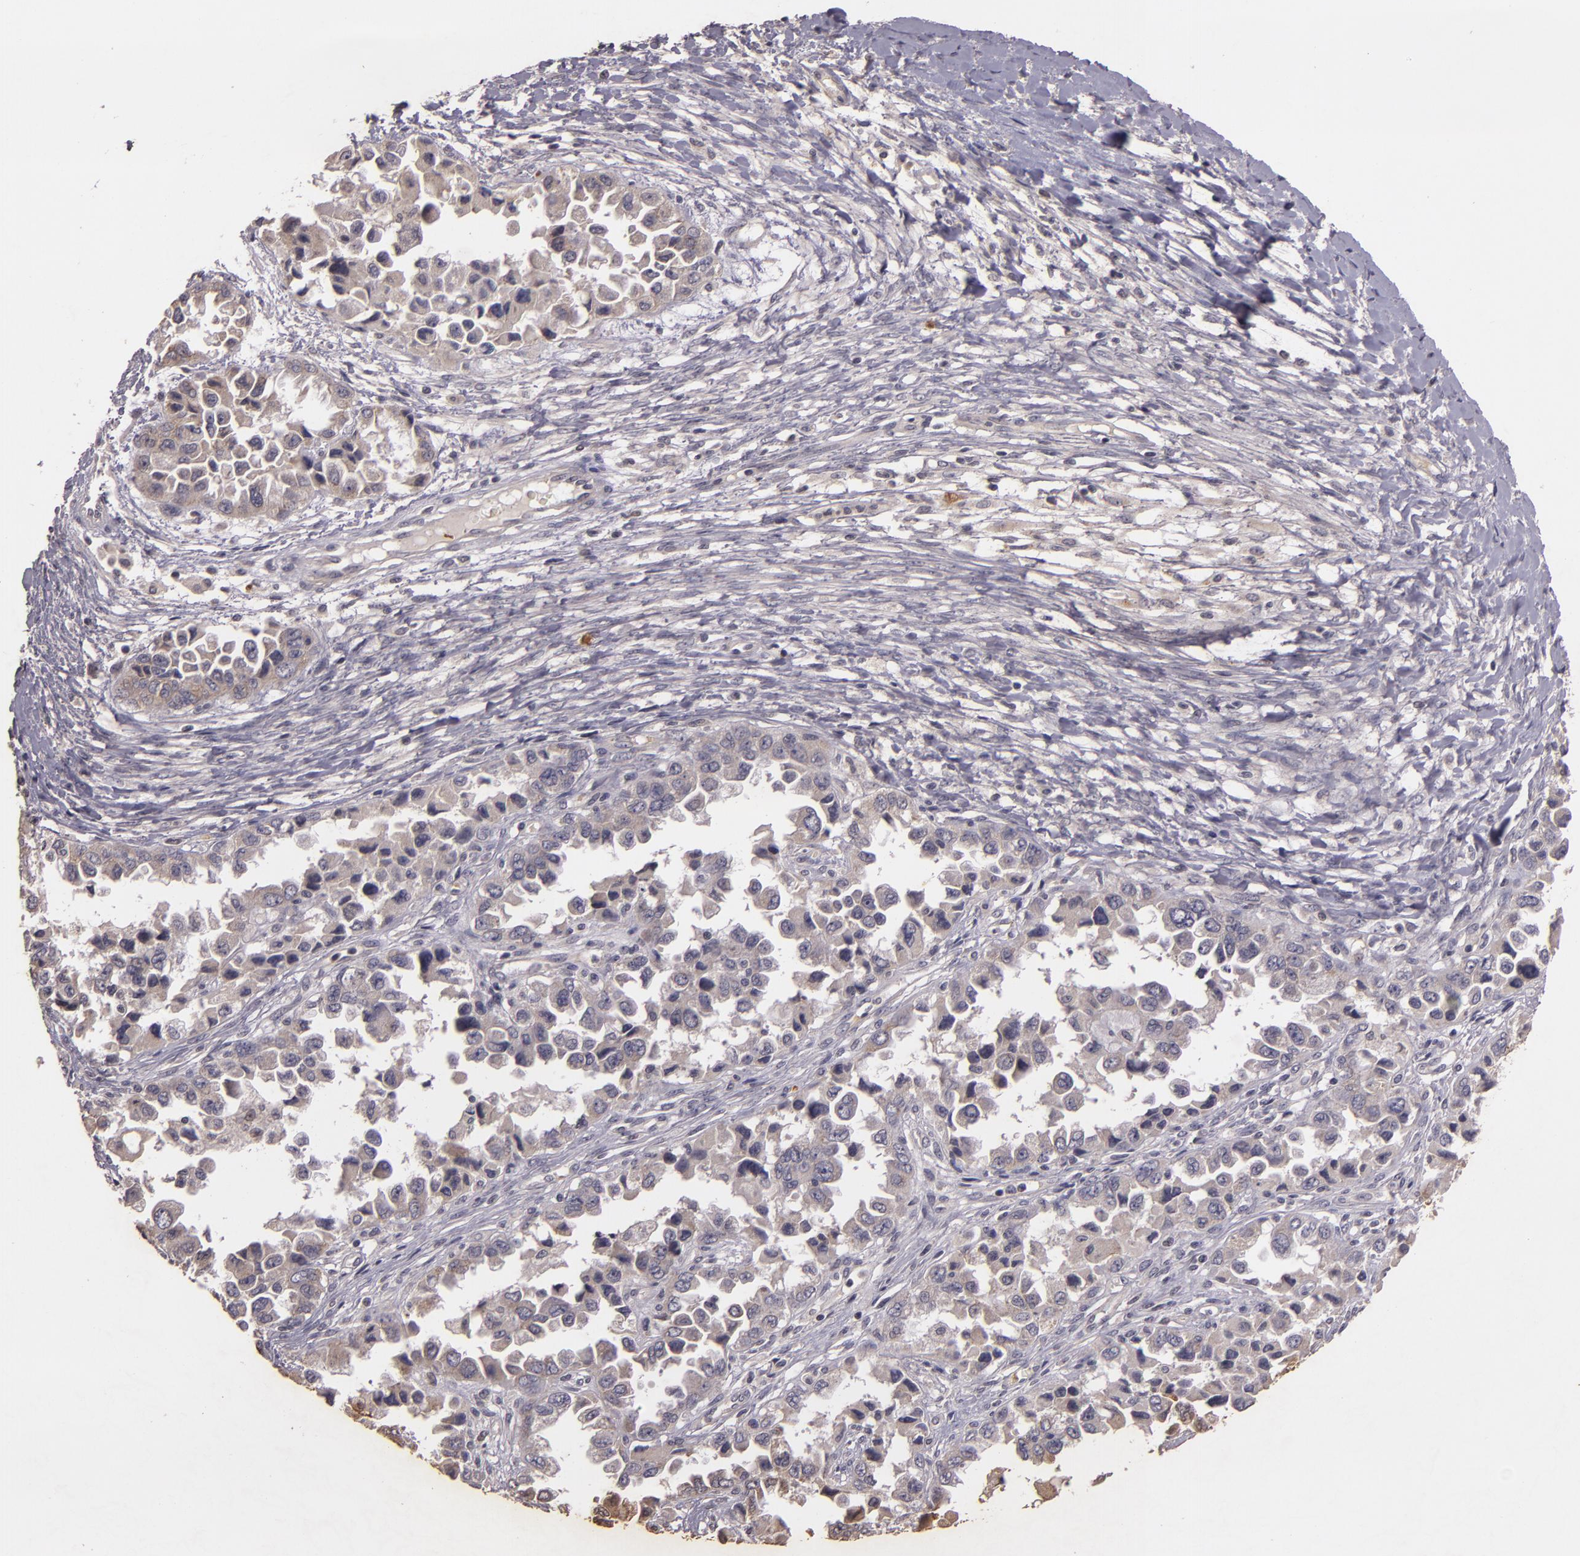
{"staining": {"intensity": "negative", "quantity": "none", "location": "none"}, "tissue": "ovarian cancer", "cell_type": "Tumor cells", "image_type": "cancer", "snomed": [{"axis": "morphology", "description": "Cystadenocarcinoma, serous, NOS"}, {"axis": "topography", "description": "Ovary"}], "caption": "IHC photomicrograph of neoplastic tissue: human ovarian cancer (serous cystadenocarcinoma) stained with DAB (3,3'-diaminobenzidine) shows no significant protein positivity in tumor cells.", "gene": "TFF1", "patient": {"sex": "female", "age": 84}}